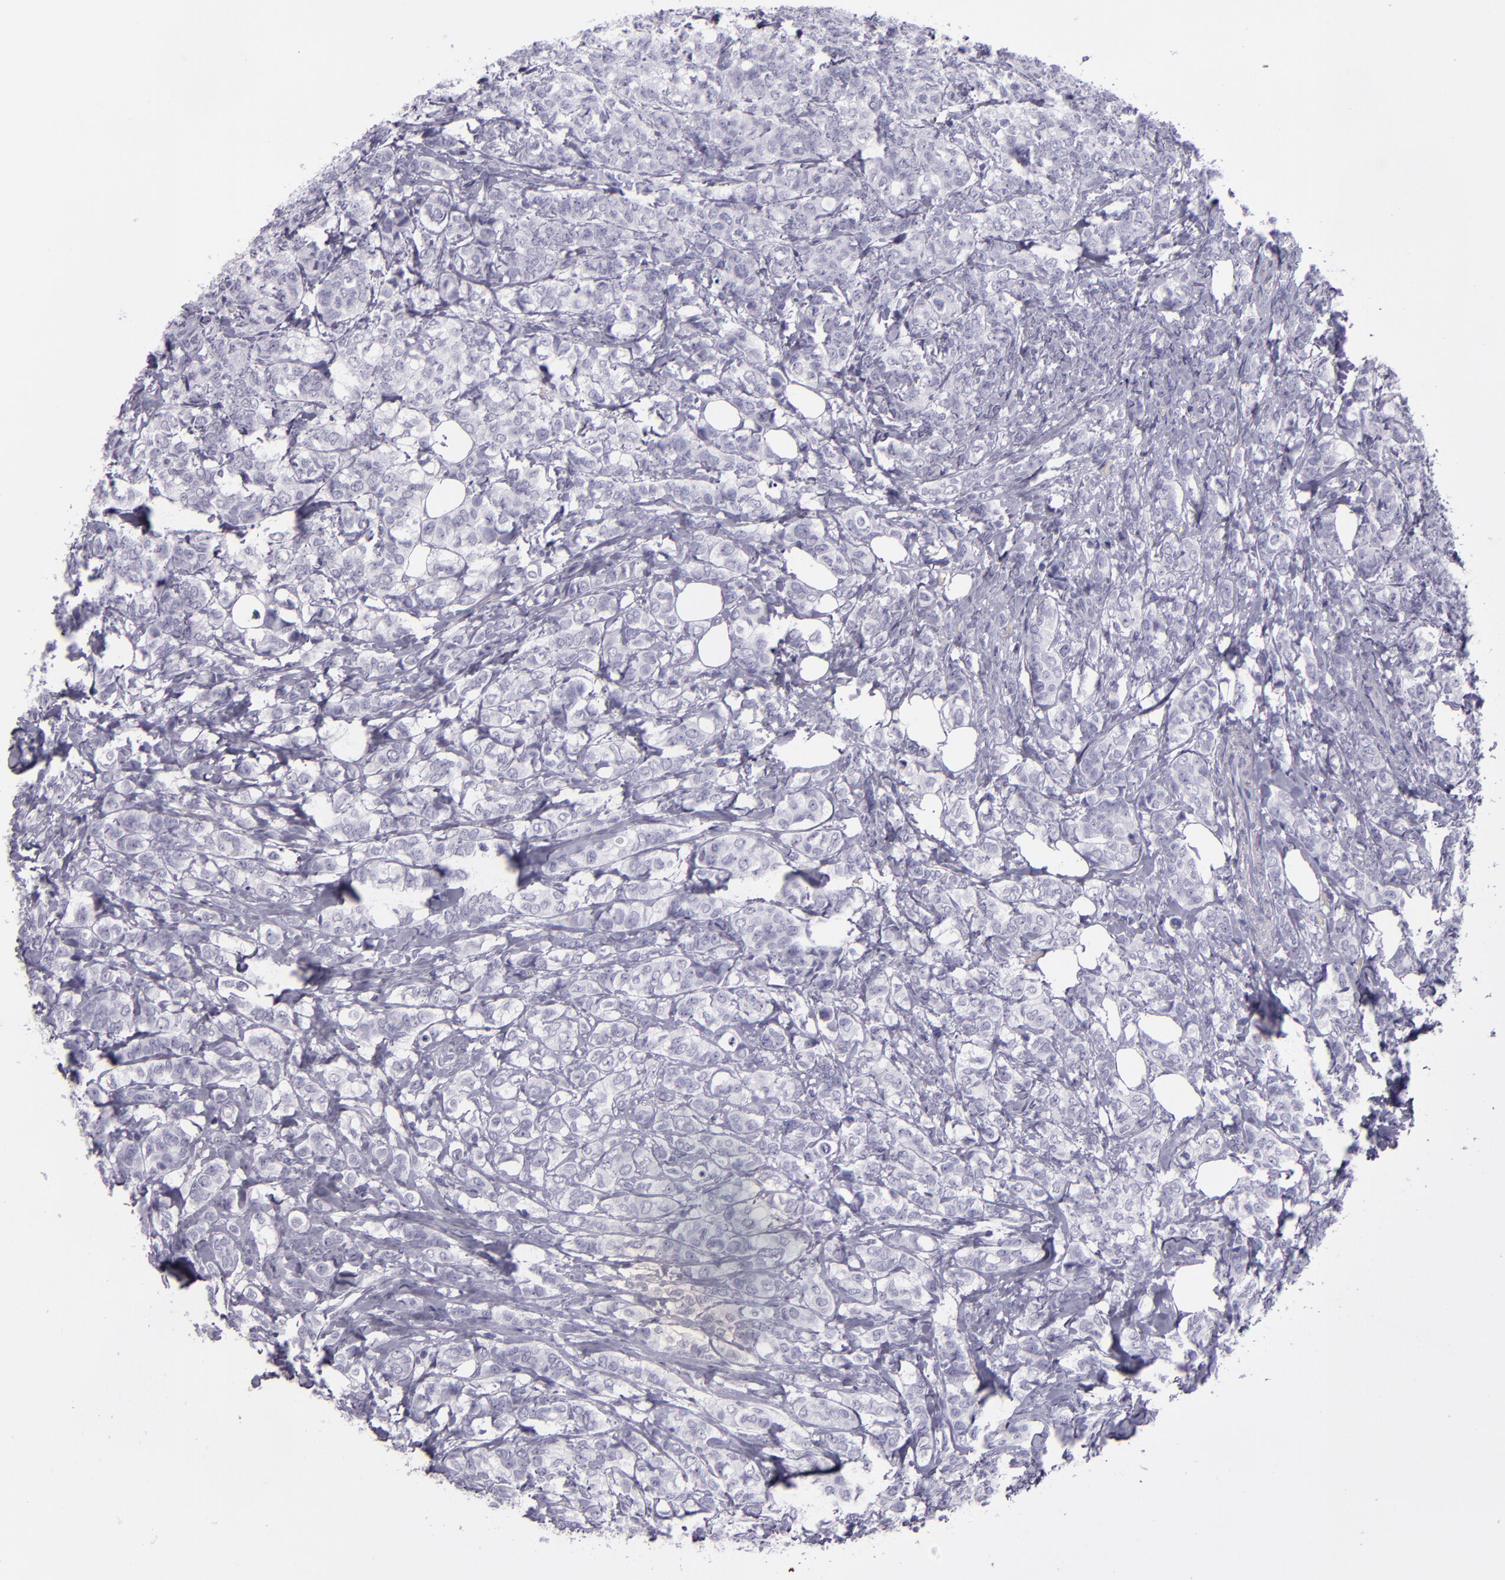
{"staining": {"intensity": "negative", "quantity": "none", "location": "none"}, "tissue": "breast cancer", "cell_type": "Tumor cells", "image_type": "cancer", "snomed": [{"axis": "morphology", "description": "Lobular carcinoma"}, {"axis": "topography", "description": "Breast"}], "caption": "IHC micrograph of neoplastic tissue: lobular carcinoma (breast) stained with DAB (3,3'-diaminobenzidine) exhibits no significant protein positivity in tumor cells.", "gene": "CR2", "patient": {"sex": "female", "age": 60}}